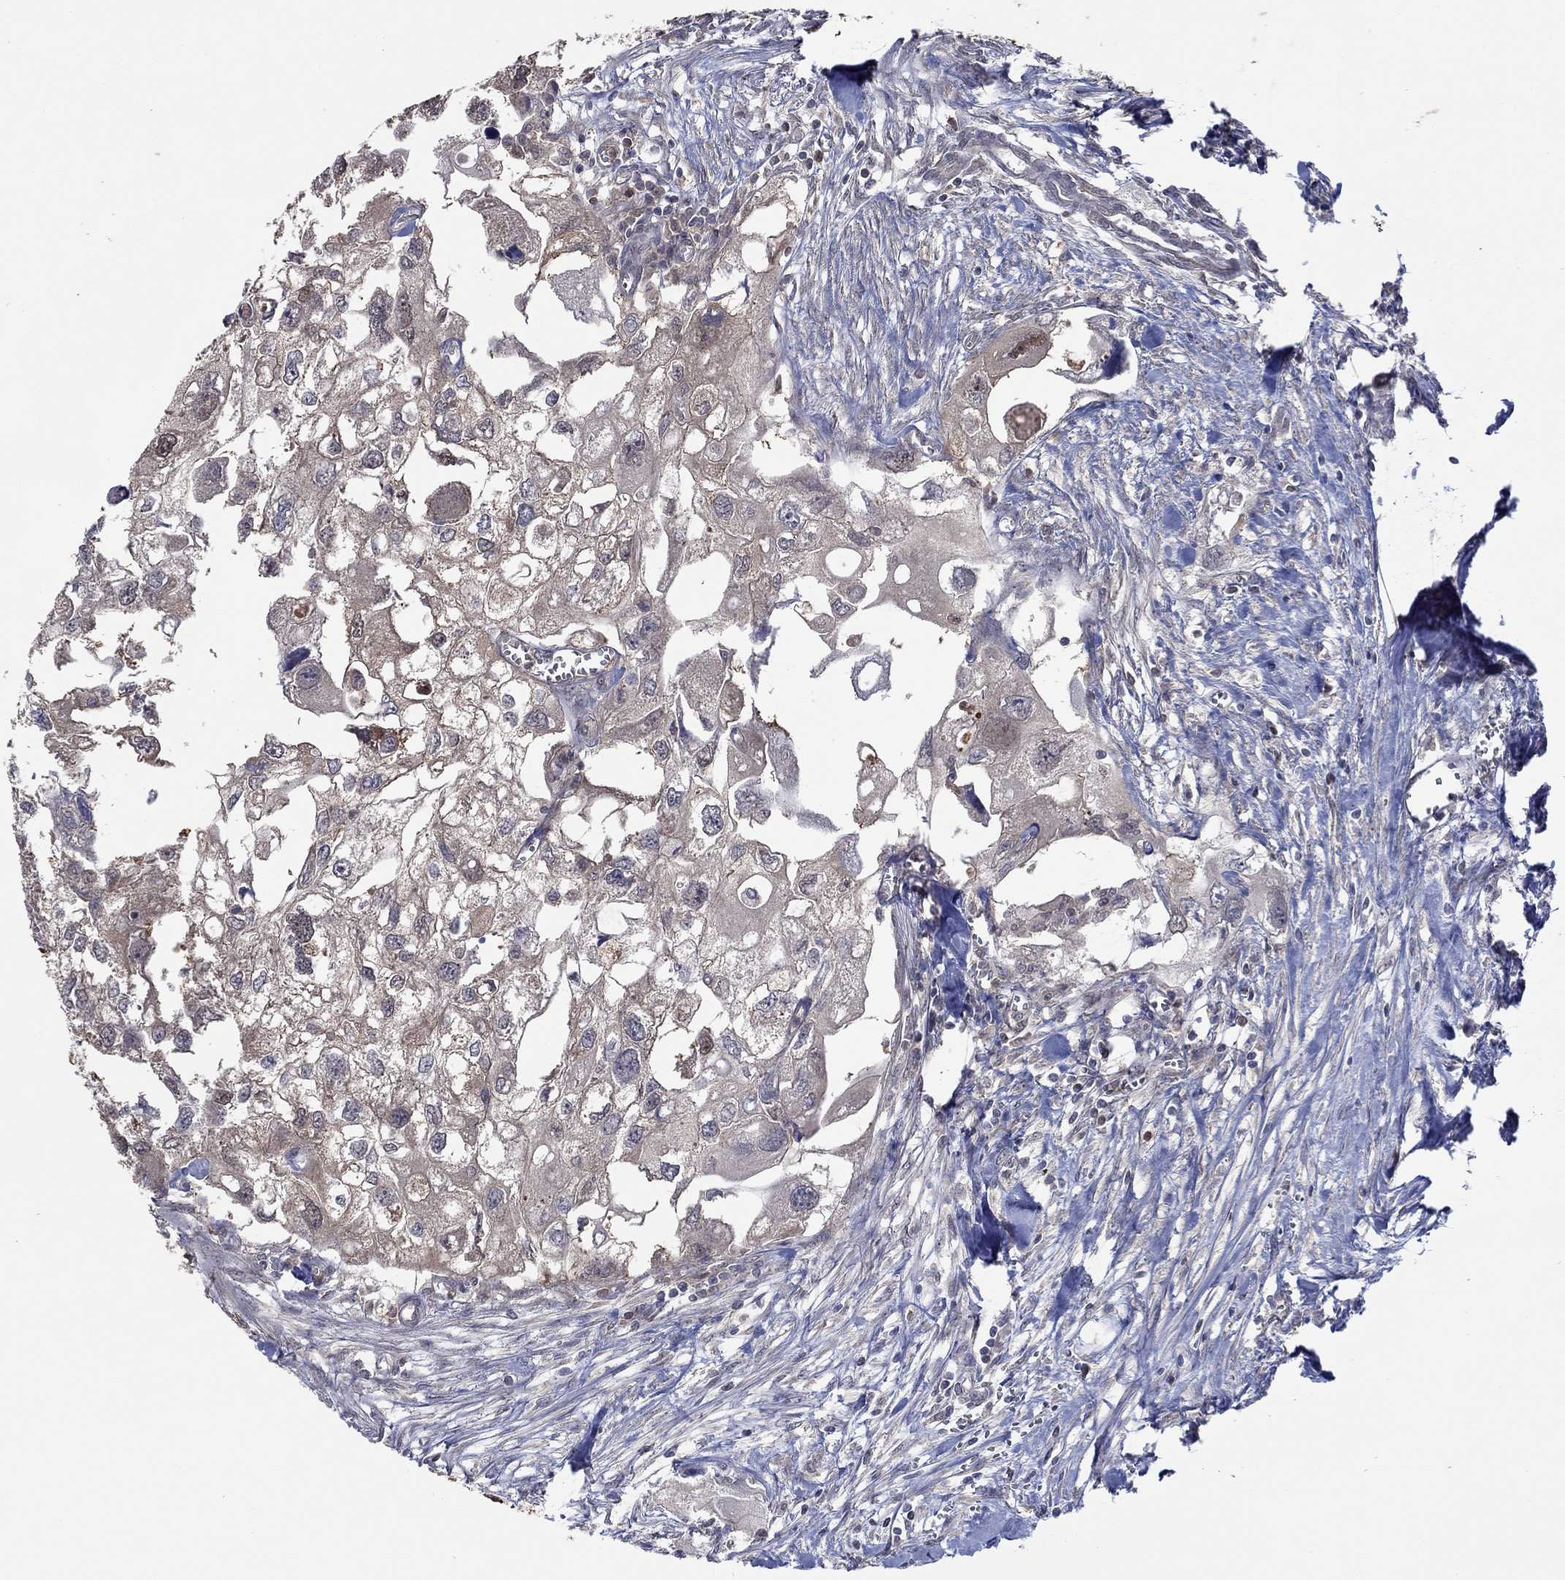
{"staining": {"intensity": "negative", "quantity": "none", "location": "none"}, "tissue": "urothelial cancer", "cell_type": "Tumor cells", "image_type": "cancer", "snomed": [{"axis": "morphology", "description": "Urothelial carcinoma, High grade"}, {"axis": "topography", "description": "Urinary bladder"}], "caption": "High magnification brightfield microscopy of urothelial cancer stained with DAB (3,3'-diaminobenzidine) (brown) and counterstained with hematoxylin (blue): tumor cells show no significant staining.", "gene": "RNF114", "patient": {"sex": "male", "age": 59}}